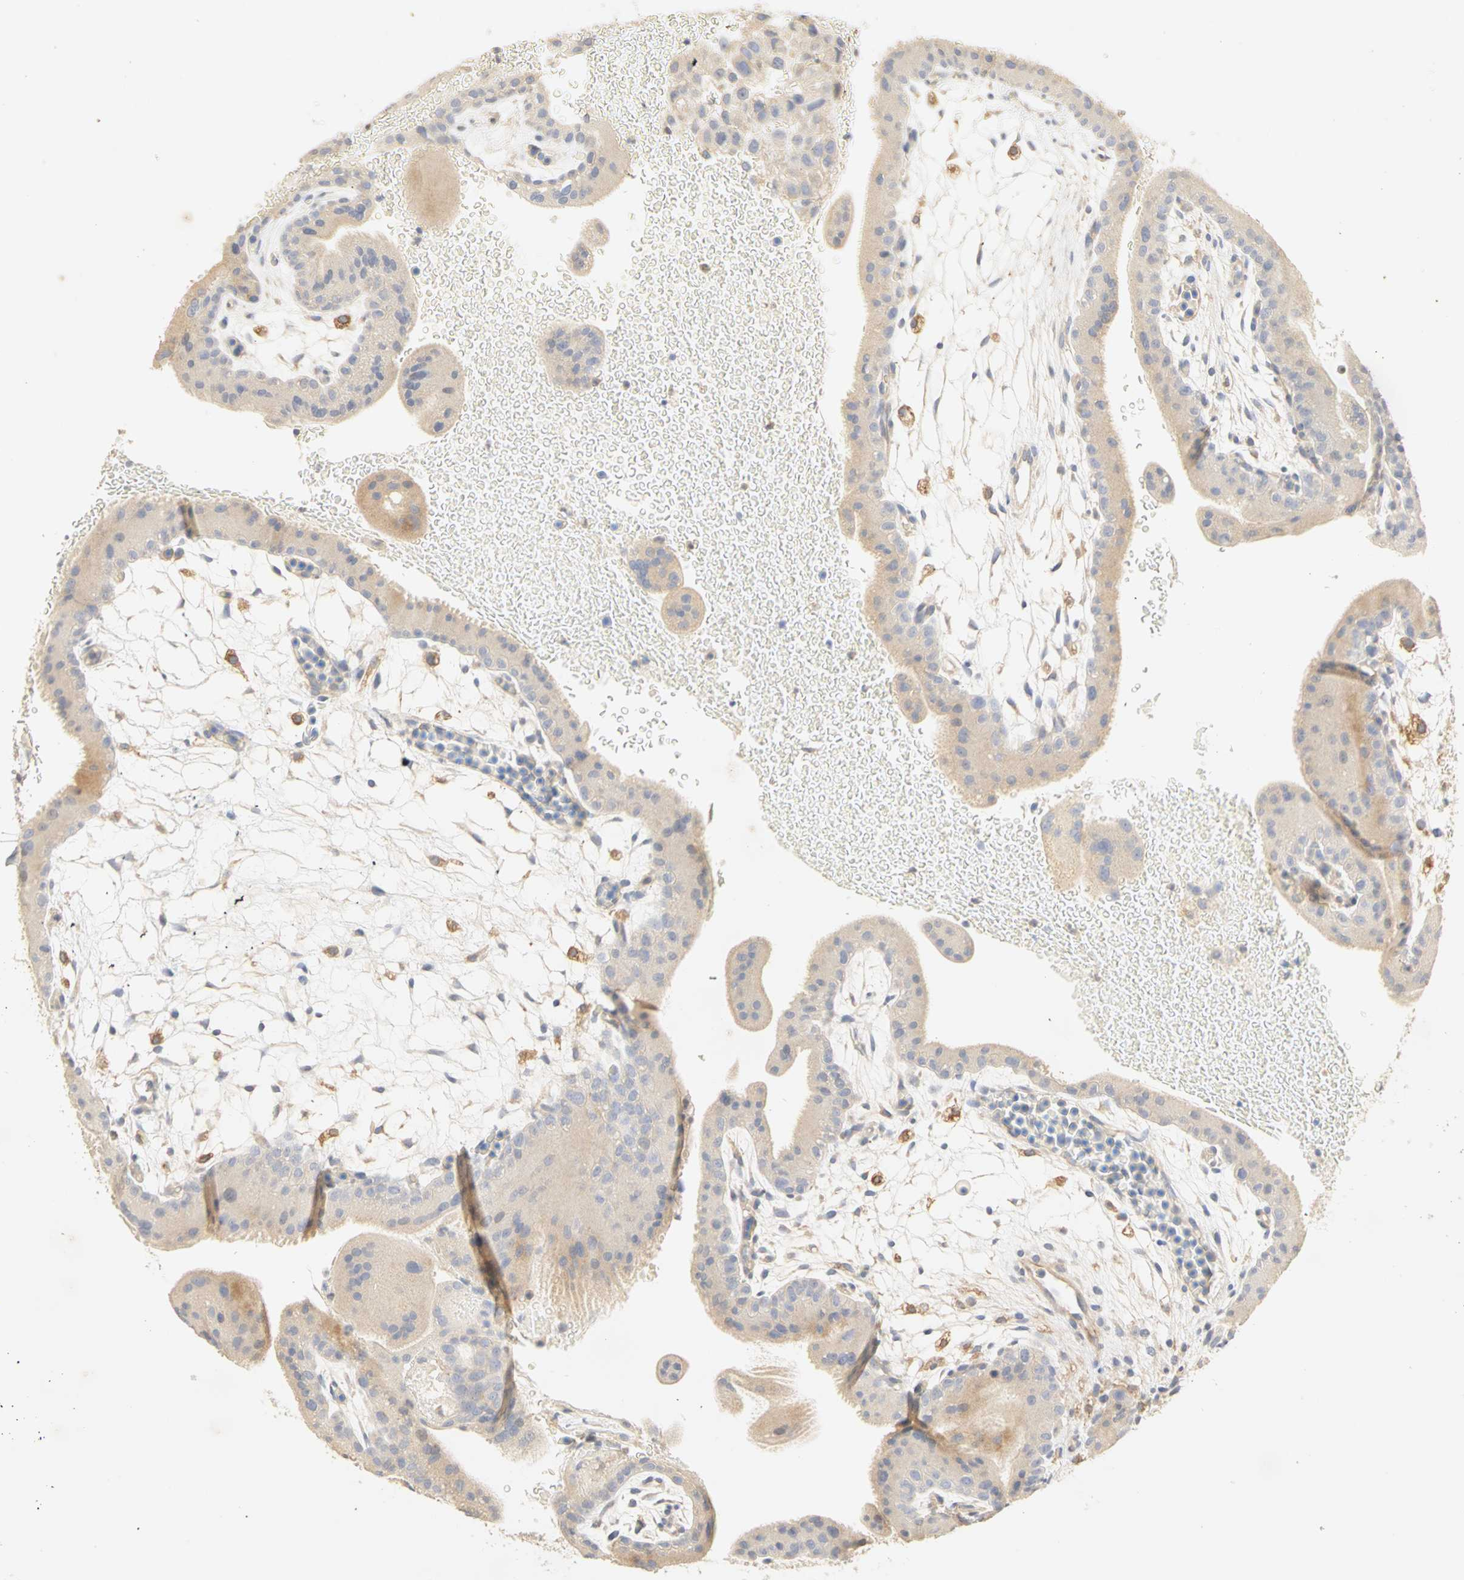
{"staining": {"intensity": "weak", "quantity": "25%-75%", "location": "cytoplasmic/membranous"}, "tissue": "placenta", "cell_type": "Decidual cells", "image_type": "normal", "snomed": [{"axis": "morphology", "description": "Normal tissue, NOS"}, {"axis": "topography", "description": "Placenta"}], "caption": "Immunohistochemical staining of unremarkable placenta displays 25%-75% levels of weak cytoplasmic/membranous protein positivity in about 25%-75% of decidual cells.", "gene": "GNRH2", "patient": {"sex": "female", "age": 19}}